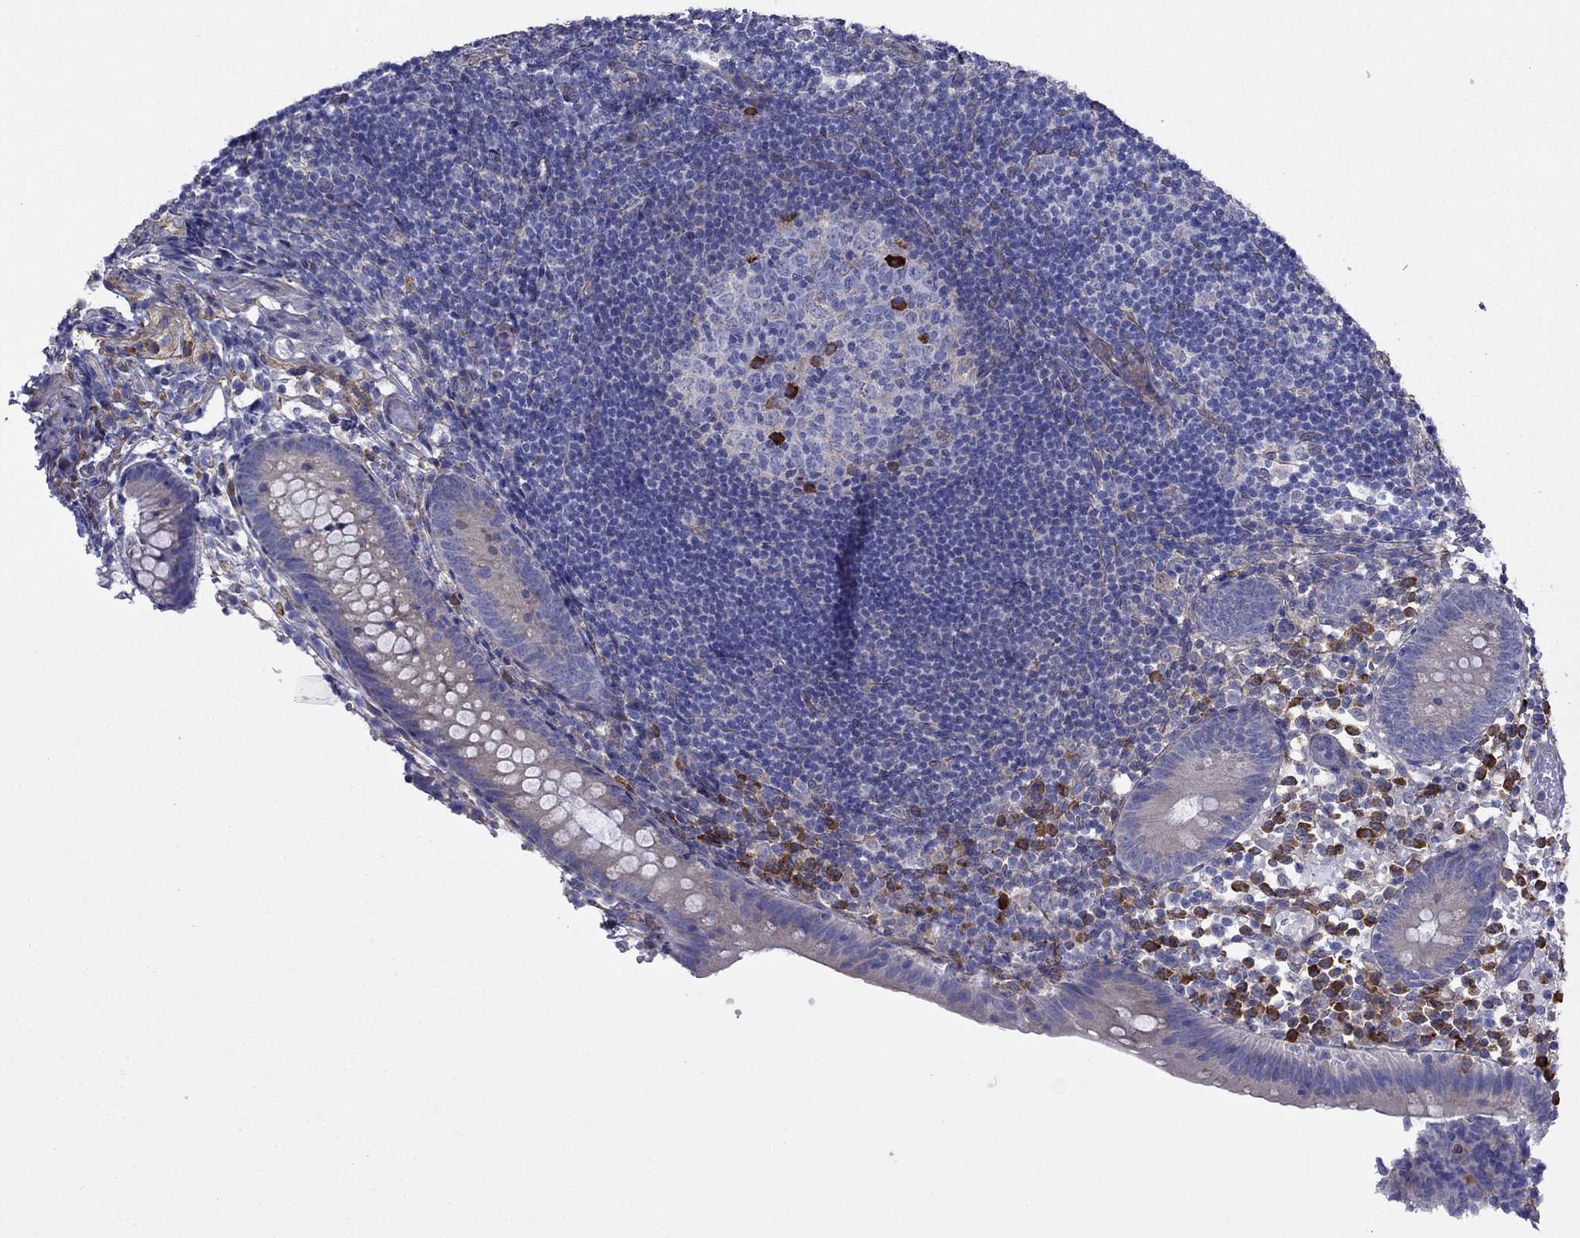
{"staining": {"intensity": "negative", "quantity": "none", "location": "none"}, "tissue": "appendix", "cell_type": "Glandular cells", "image_type": "normal", "snomed": [{"axis": "morphology", "description": "Normal tissue, NOS"}, {"axis": "topography", "description": "Appendix"}], "caption": "This histopathology image is of normal appendix stained with immunohistochemistry (IHC) to label a protein in brown with the nuclei are counter-stained blue. There is no positivity in glandular cells.", "gene": "LONRF2", "patient": {"sex": "female", "age": 40}}